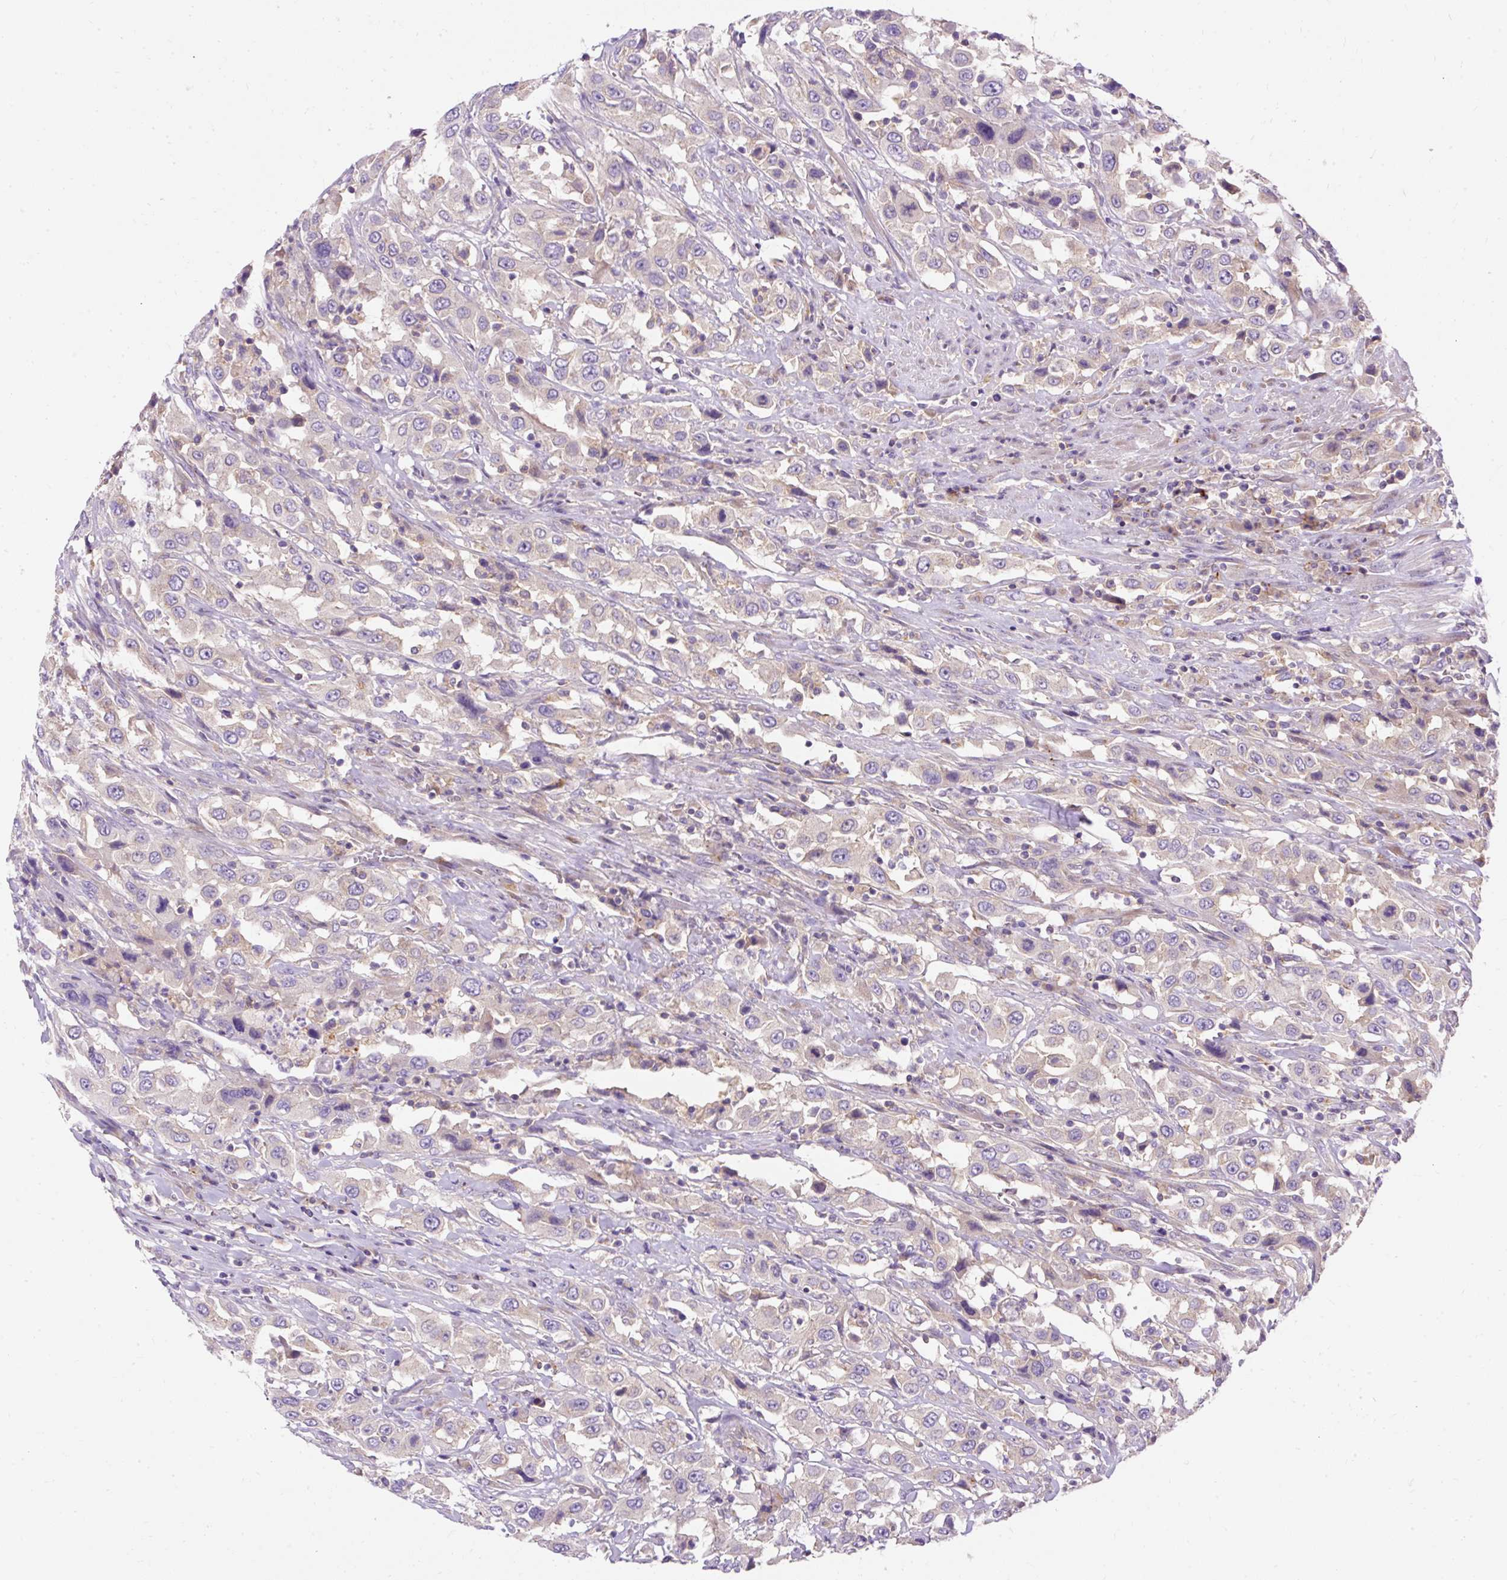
{"staining": {"intensity": "negative", "quantity": "none", "location": "none"}, "tissue": "urothelial cancer", "cell_type": "Tumor cells", "image_type": "cancer", "snomed": [{"axis": "morphology", "description": "Urothelial carcinoma, High grade"}, {"axis": "topography", "description": "Urinary bladder"}], "caption": "Protein analysis of urothelial carcinoma (high-grade) exhibits no significant expression in tumor cells. The staining is performed using DAB brown chromogen with nuclei counter-stained in using hematoxylin.", "gene": "OR4K15", "patient": {"sex": "male", "age": 61}}